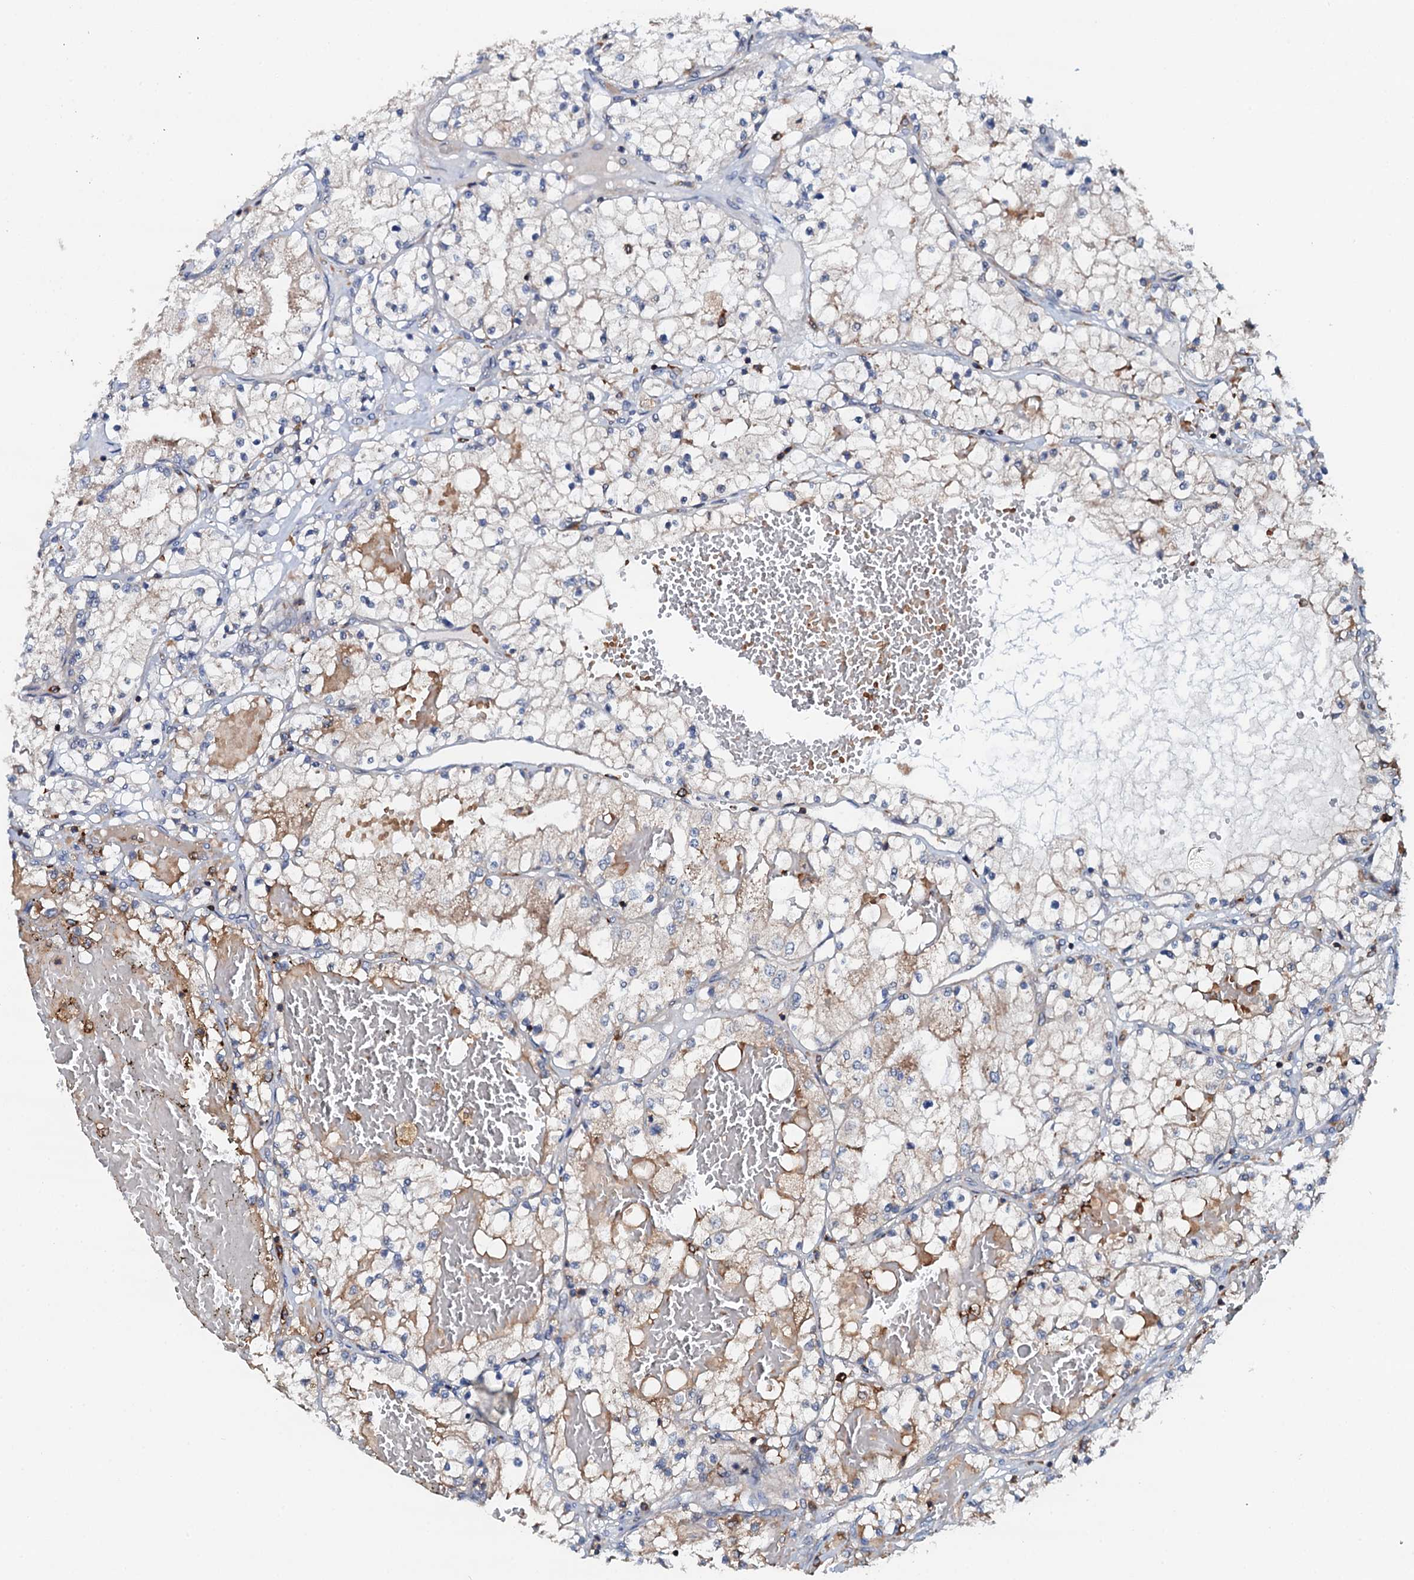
{"staining": {"intensity": "moderate", "quantity": "<25%", "location": "cytoplasmic/membranous"}, "tissue": "renal cancer", "cell_type": "Tumor cells", "image_type": "cancer", "snomed": [{"axis": "morphology", "description": "Normal tissue, NOS"}, {"axis": "morphology", "description": "Adenocarcinoma, NOS"}, {"axis": "topography", "description": "Kidney"}], "caption": "Tumor cells reveal moderate cytoplasmic/membranous expression in approximately <25% of cells in renal cancer (adenocarcinoma).", "gene": "VAMP8", "patient": {"sex": "male", "age": 68}}